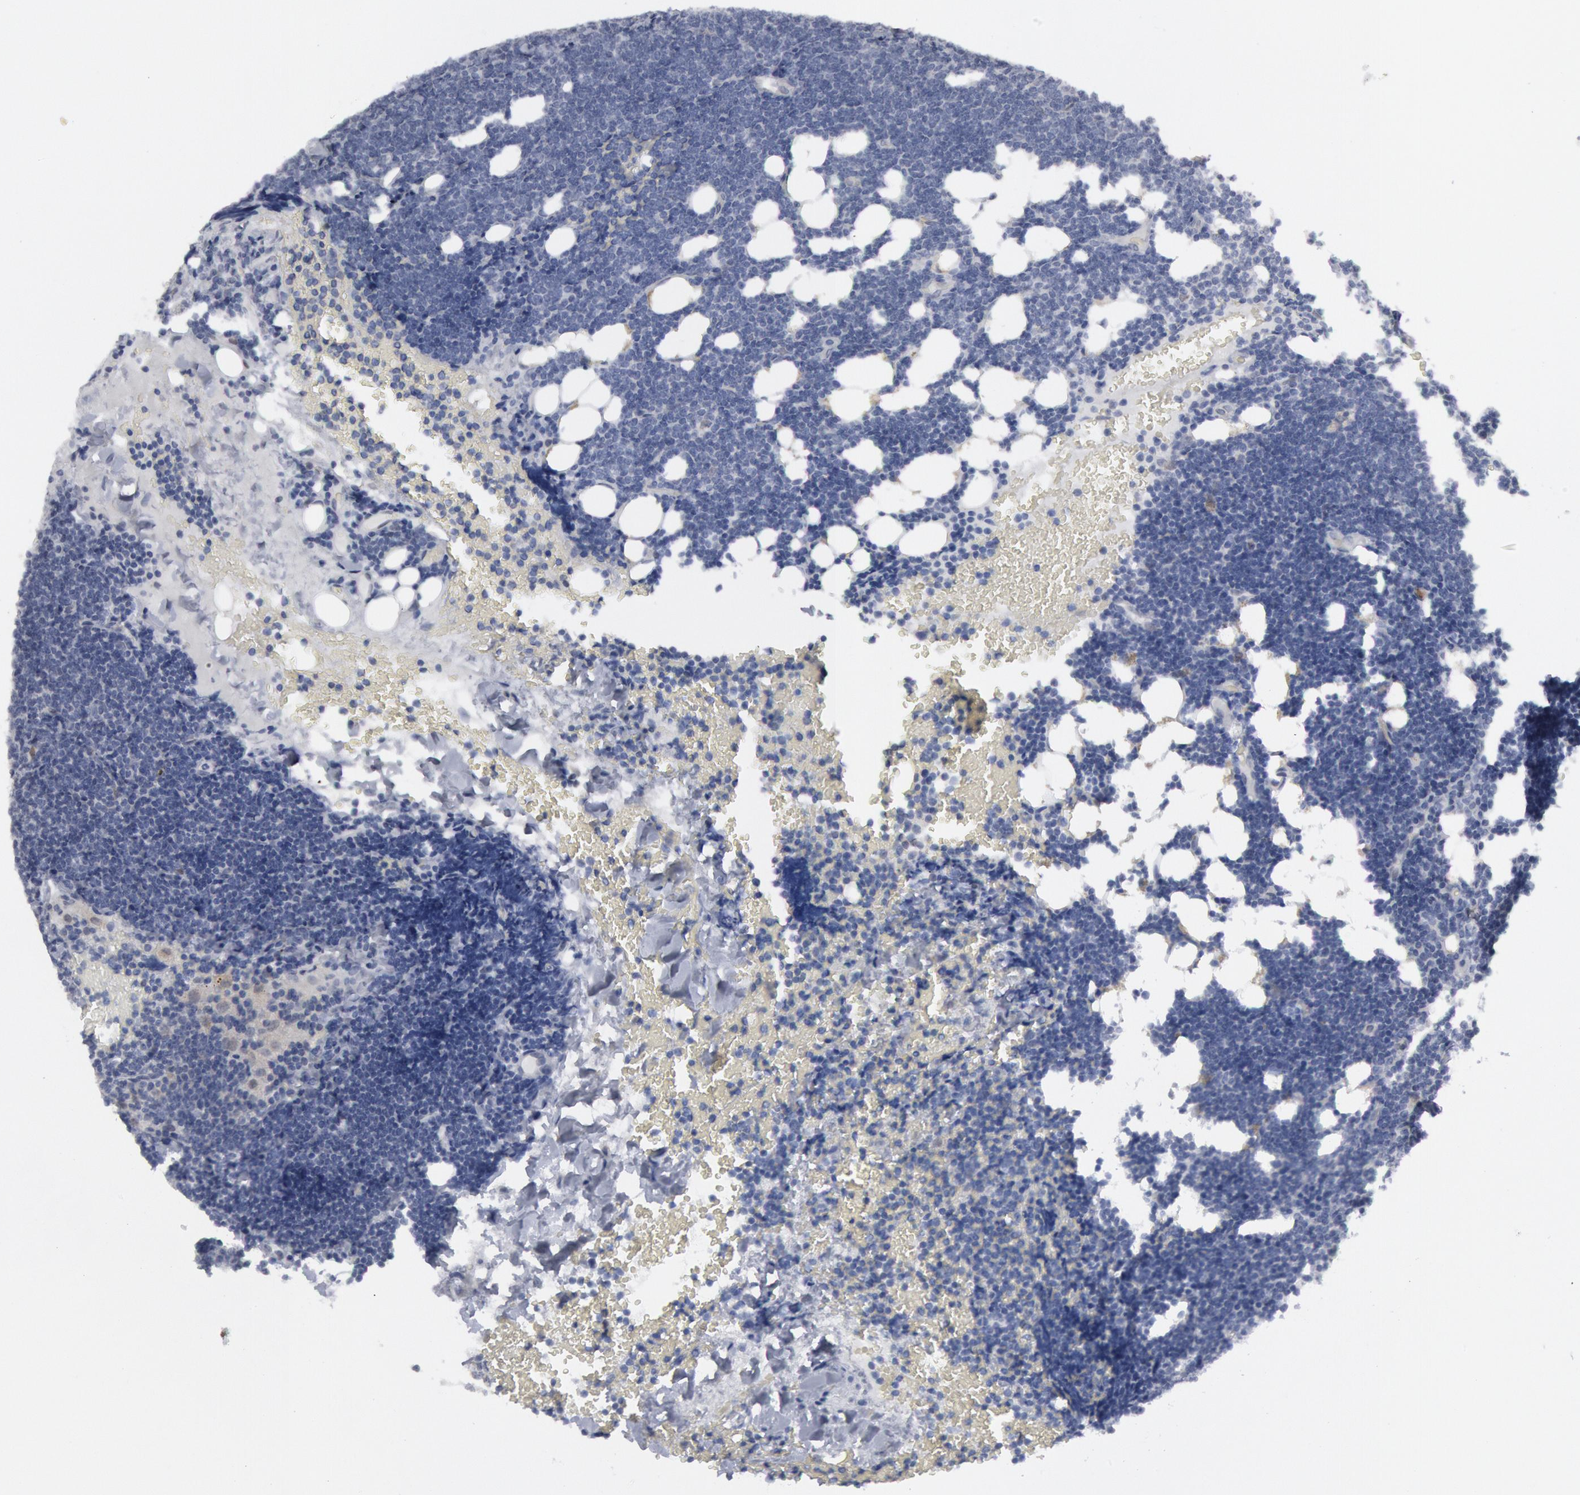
{"staining": {"intensity": "negative", "quantity": "none", "location": "none"}, "tissue": "lymphoma", "cell_type": "Tumor cells", "image_type": "cancer", "snomed": [{"axis": "morphology", "description": "Malignant lymphoma, non-Hodgkin's type, Low grade"}, {"axis": "topography", "description": "Lymph node"}], "caption": "There is no significant staining in tumor cells of low-grade malignant lymphoma, non-Hodgkin's type.", "gene": "DMC1", "patient": {"sex": "female", "age": 51}}